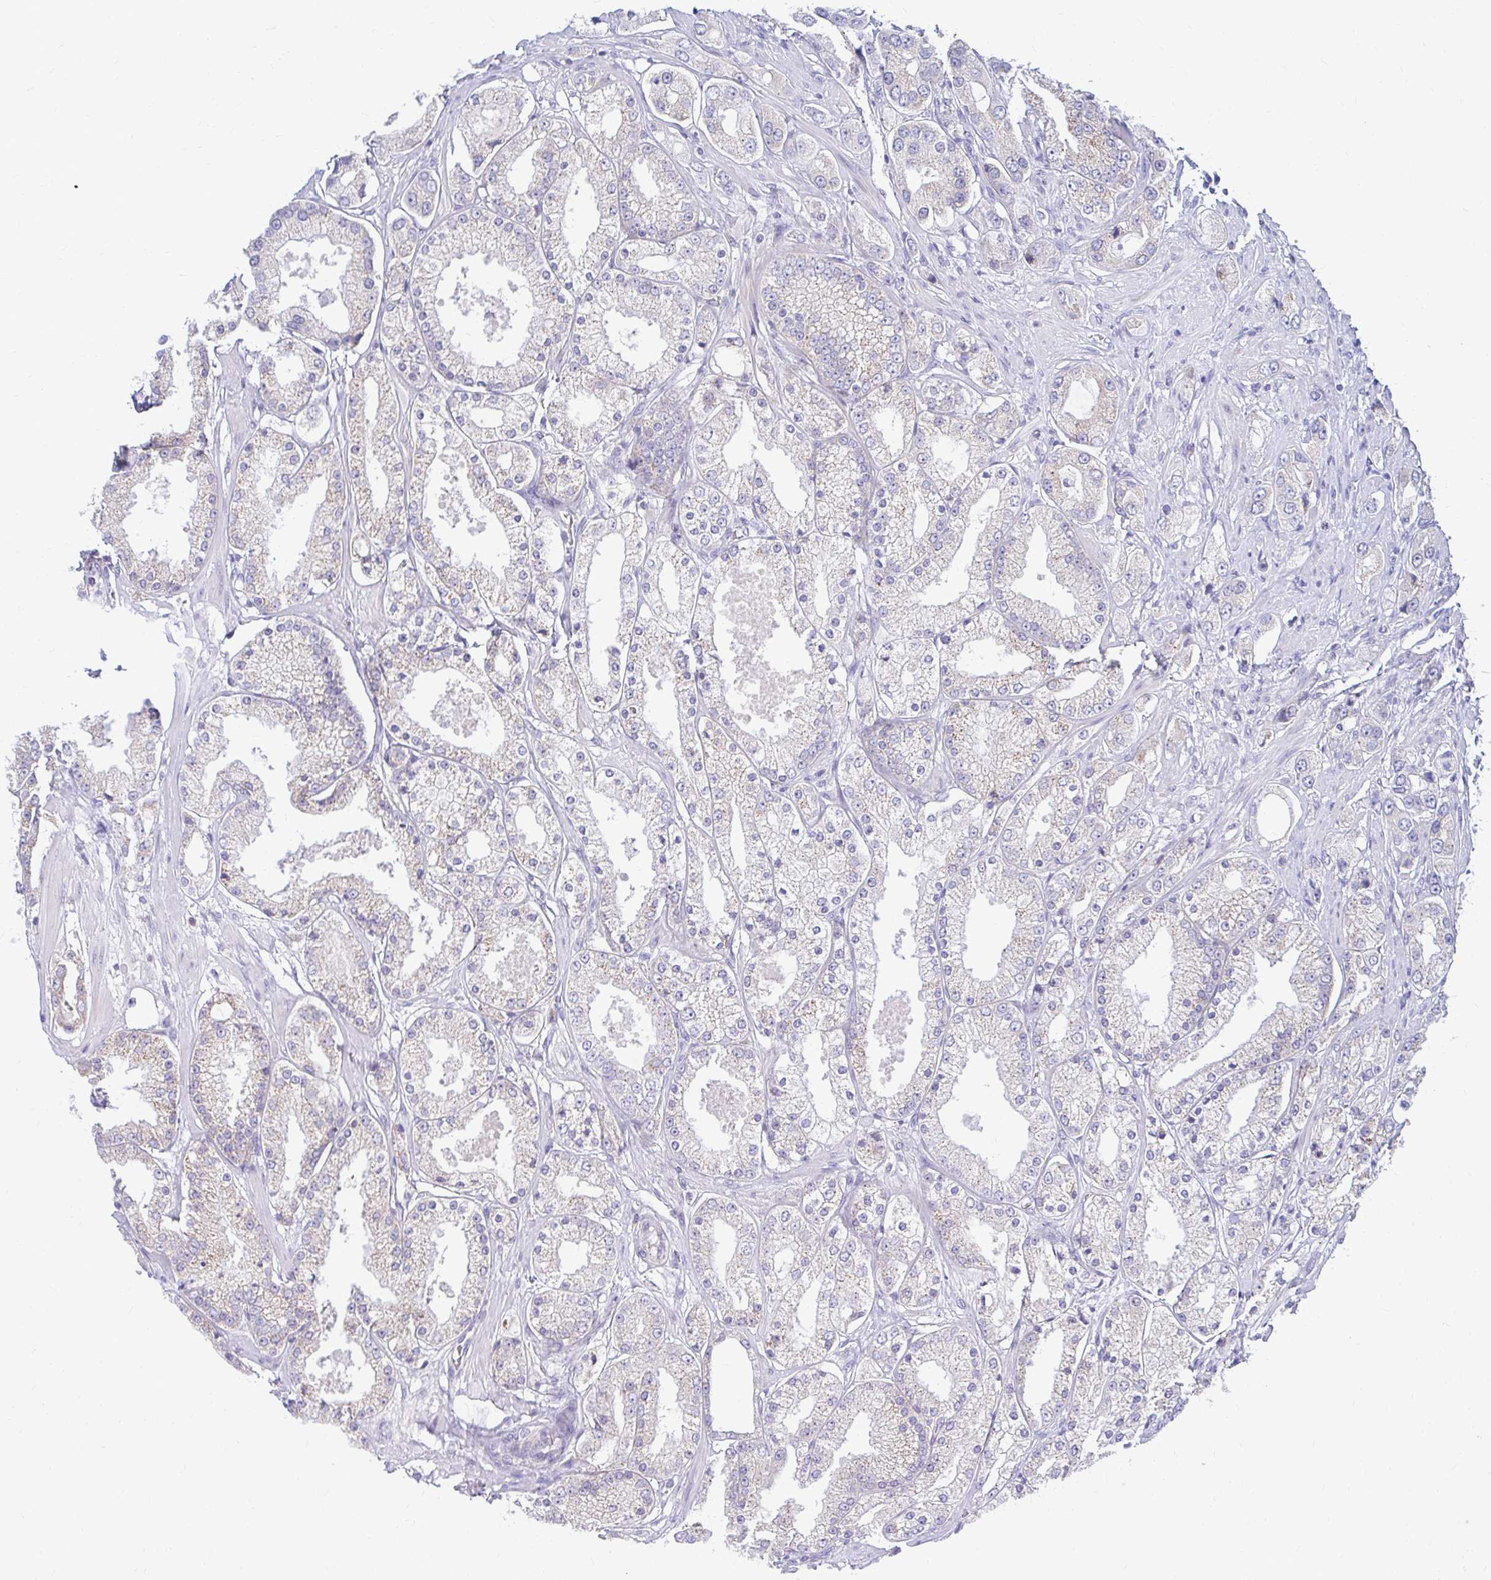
{"staining": {"intensity": "weak", "quantity": "<25%", "location": "cytoplasmic/membranous"}, "tissue": "prostate cancer", "cell_type": "Tumor cells", "image_type": "cancer", "snomed": [{"axis": "morphology", "description": "Adenocarcinoma, High grade"}, {"axis": "topography", "description": "Prostate"}], "caption": "A high-resolution histopathology image shows immunohistochemistry staining of prostate cancer, which exhibits no significant expression in tumor cells.", "gene": "RADIL", "patient": {"sex": "male", "age": 68}}